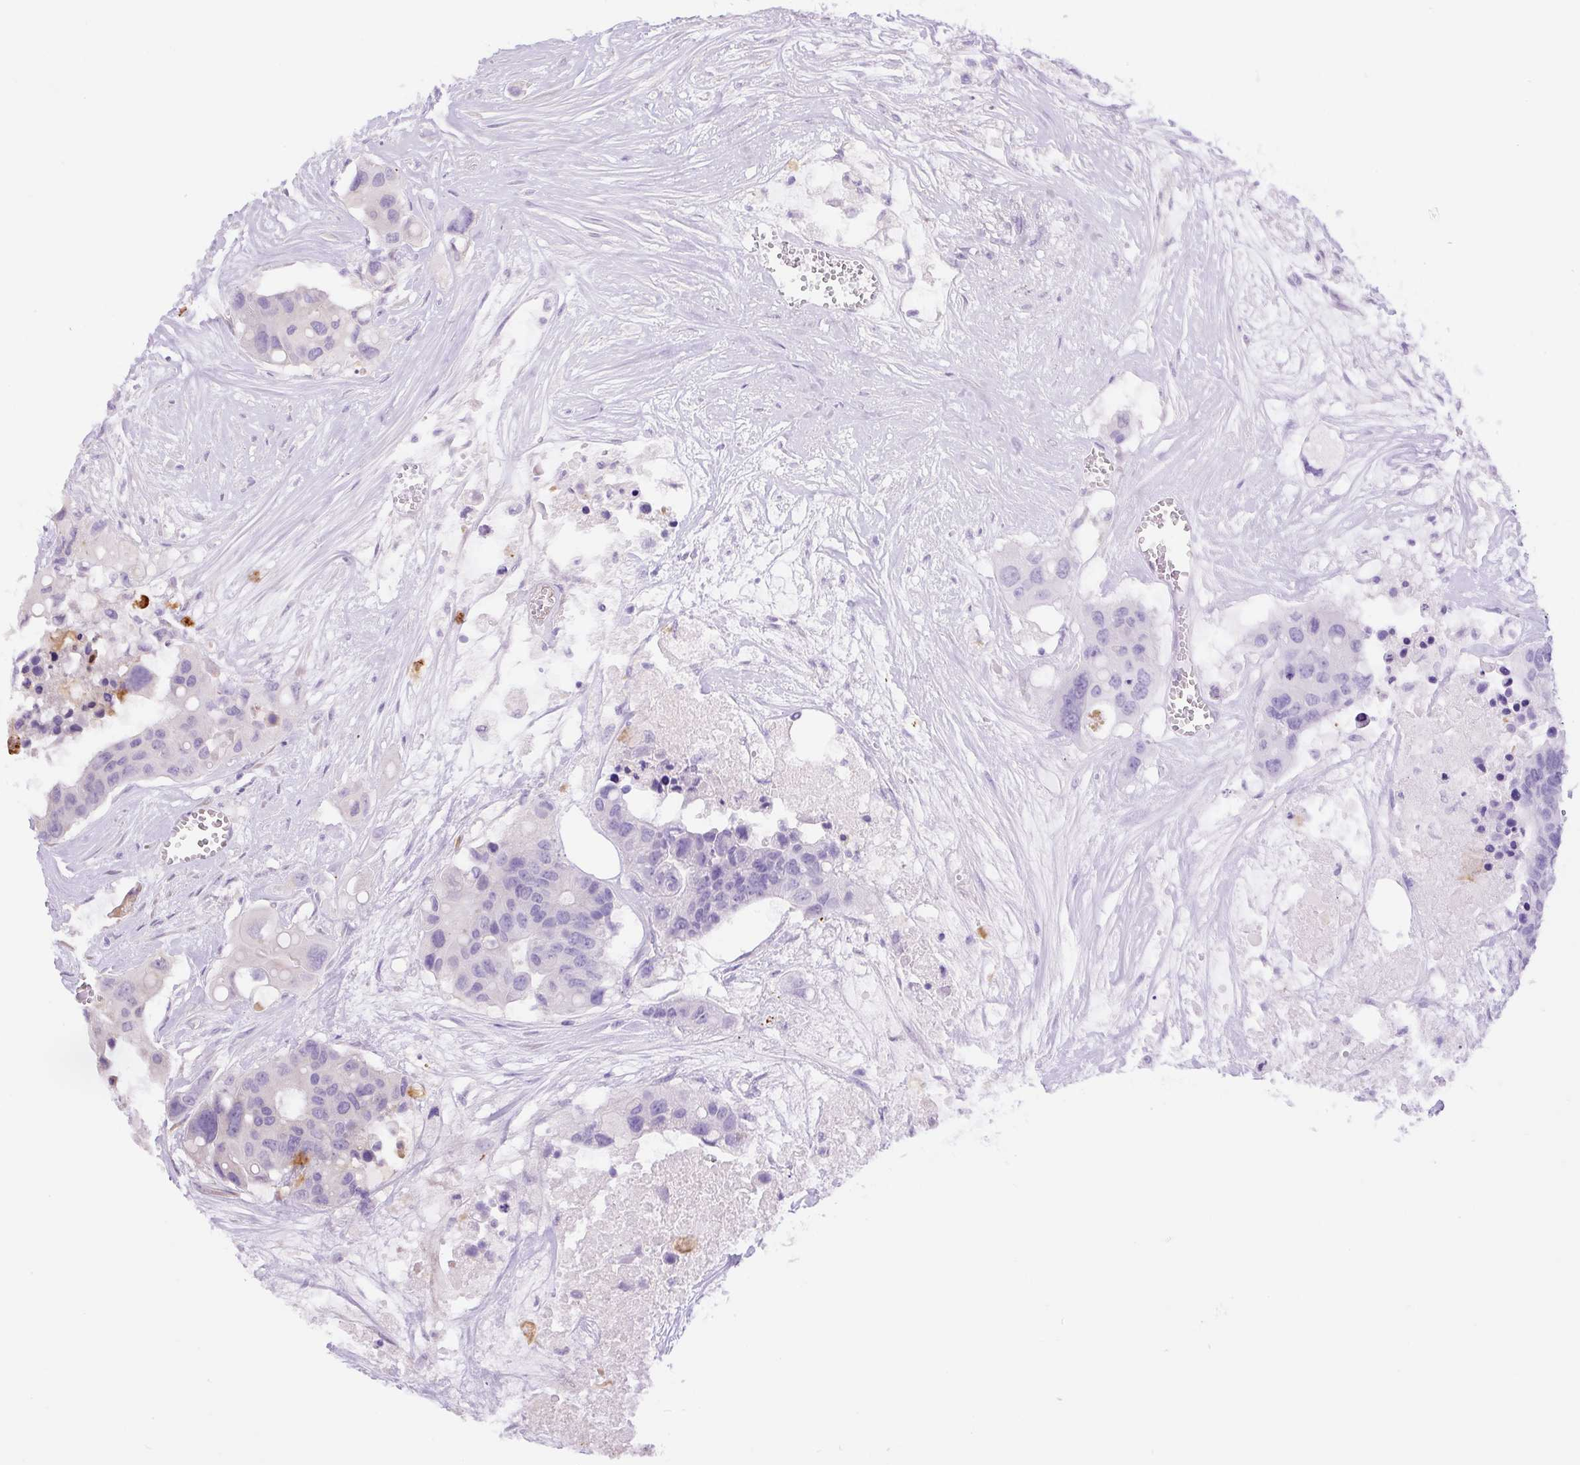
{"staining": {"intensity": "weak", "quantity": "<25%", "location": "cytoplasmic/membranous"}, "tissue": "colorectal cancer", "cell_type": "Tumor cells", "image_type": "cancer", "snomed": [{"axis": "morphology", "description": "Adenocarcinoma, NOS"}, {"axis": "topography", "description": "Colon"}], "caption": "IHC photomicrograph of human adenocarcinoma (colorectal) stained for a protein (brown), which displays no positivity in tumor cells.", "gene": "PPME1", "patient": {"sex": "male", "age": 77}}